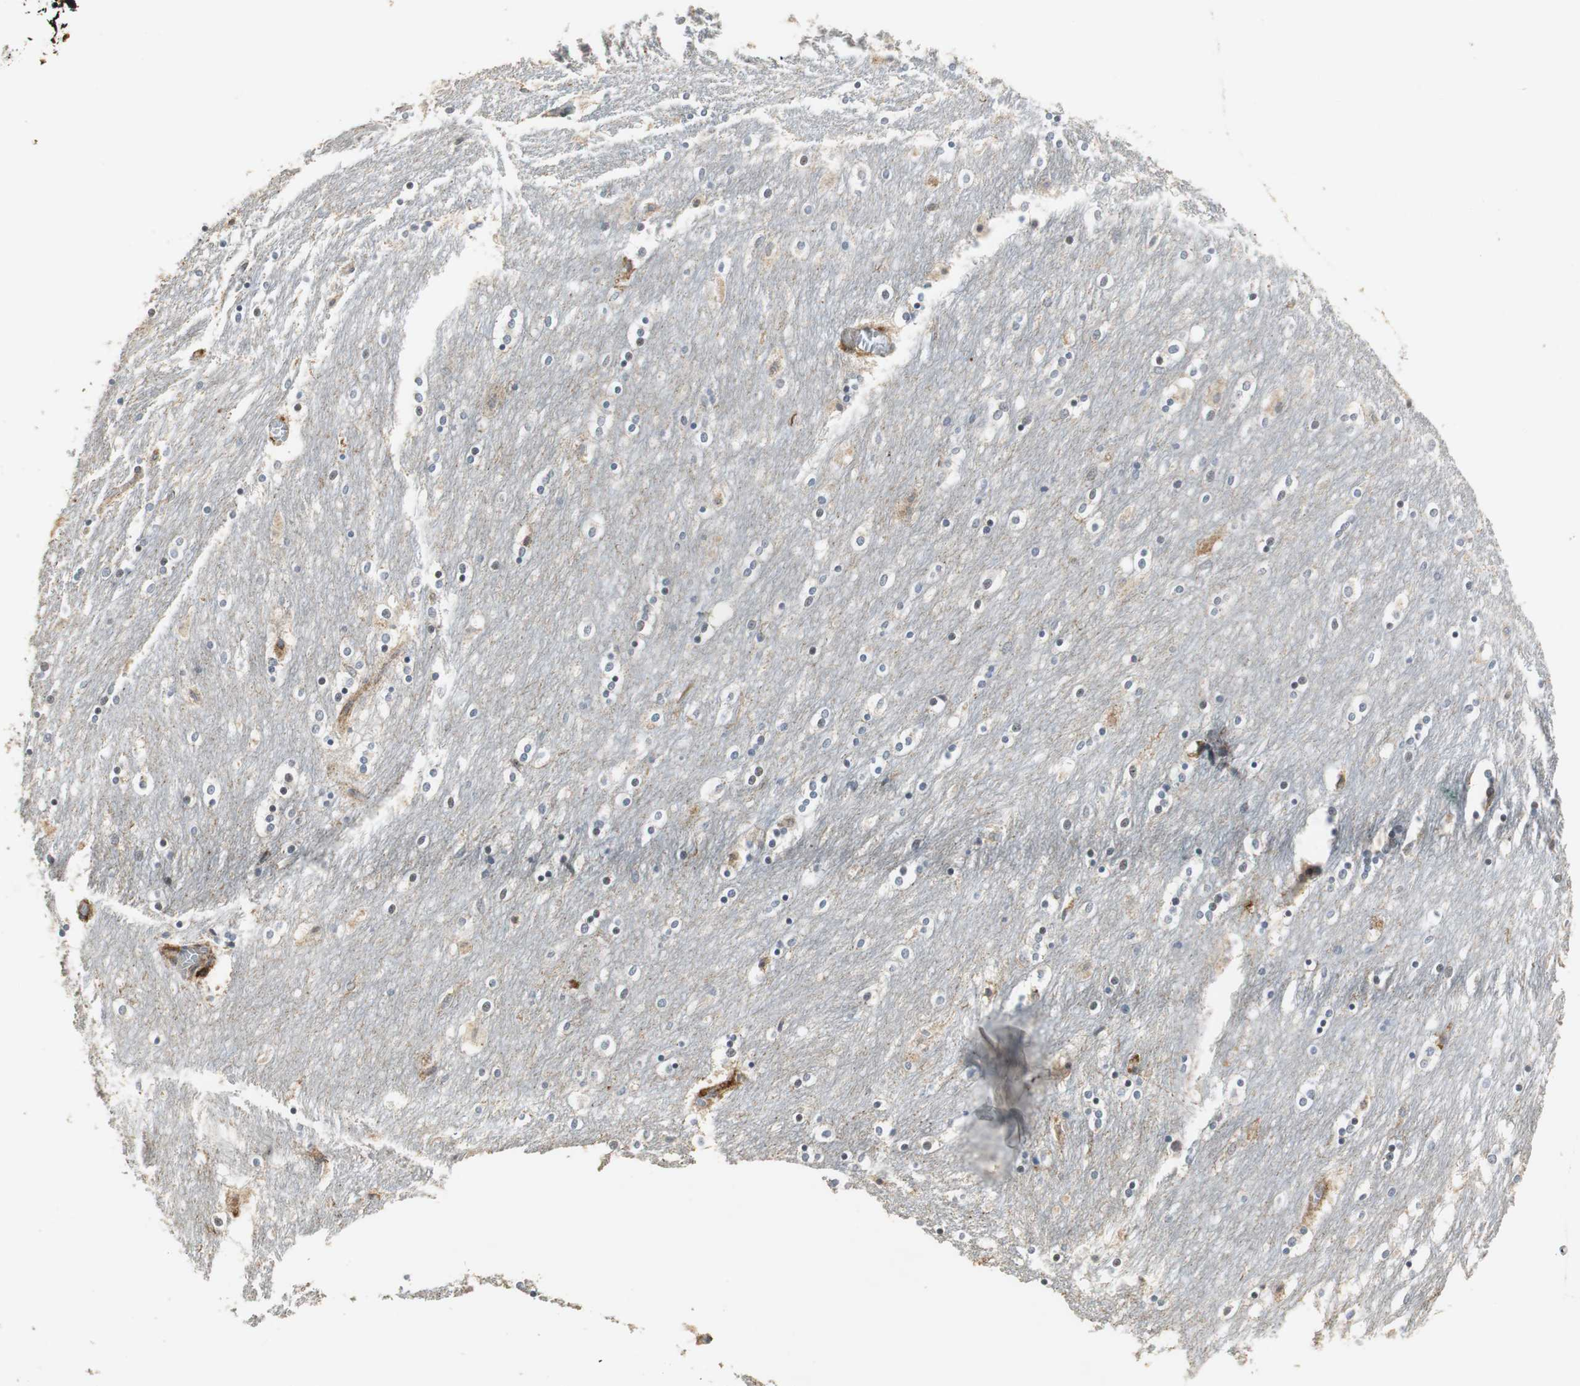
{"staining": {"intensity": "negative", "quantity": "none", "location": "none"}, "tissue": "caudate", "cell_type": "Glial cells", "image_type": "normal", "snomed": [{"axis": "morphology", "description": "Normal tissue, NOS"}, {"axis": "topography", "description": "Lateral ventricle wall"}], "caption": "High power microscopy photomicrograph of an IHC micrograph of unremarkable caudate, revealing no significant positivity in glial cells.", "gene": "DNAJB4", "patient": {"sex": "female", "age": 54}}